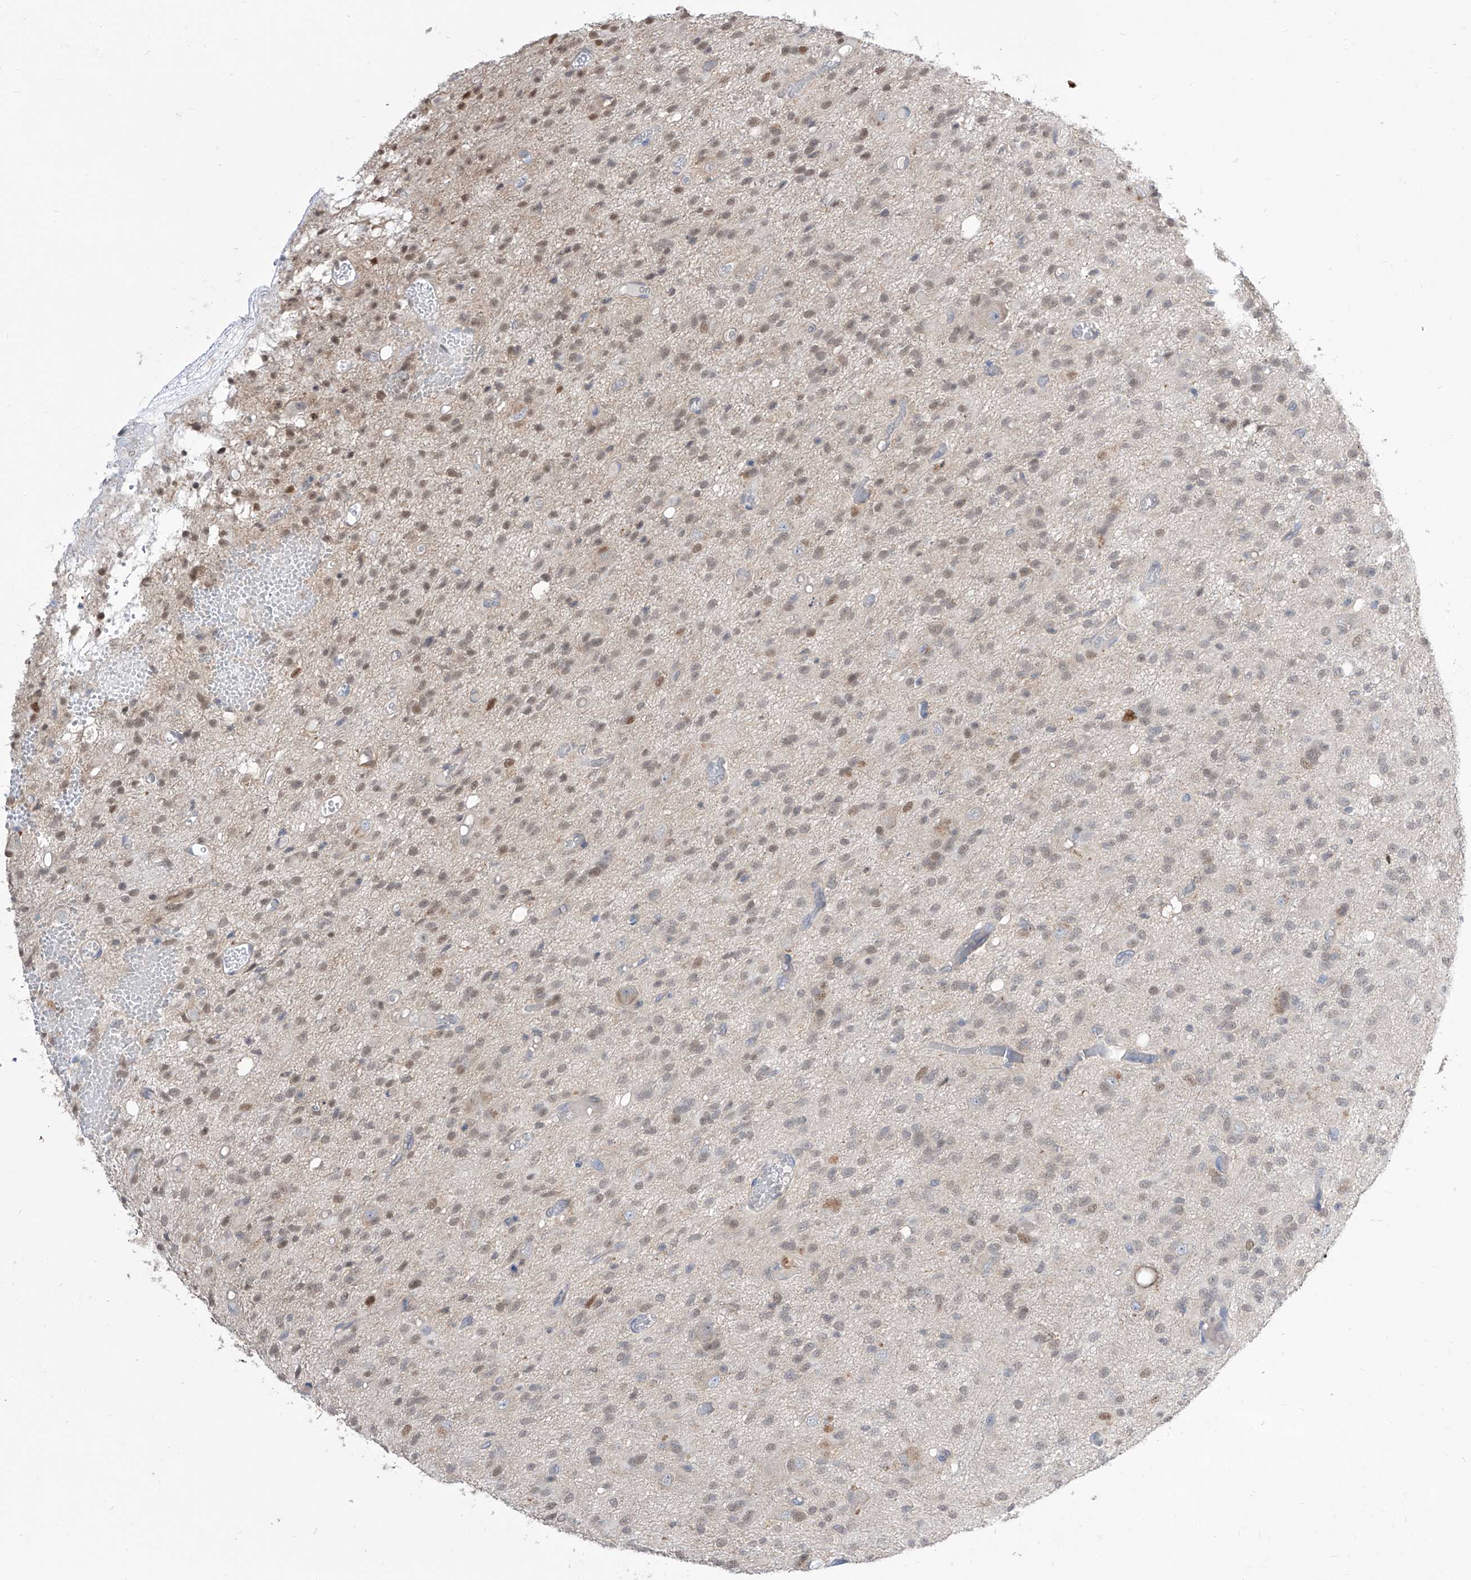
{"staining": {"intensity": "weak", "quantity": "25%-75%", "location": "nuclear"}, "tissue": "glioma", "cell_type": "Tumor cells", "image_type": "cancer", "snomed": [{"axis": "morphology", "description": "Glioma, malignant, High grade"}, {"axis": "topography", "description": "Brain"}], "caption": "Protein expression analysis of glioma shows weak nuclear positivity in approximately 25%-75% of tumor cells.", "gene": "BROX", "patient": {"sex": "female", "age": 59}}